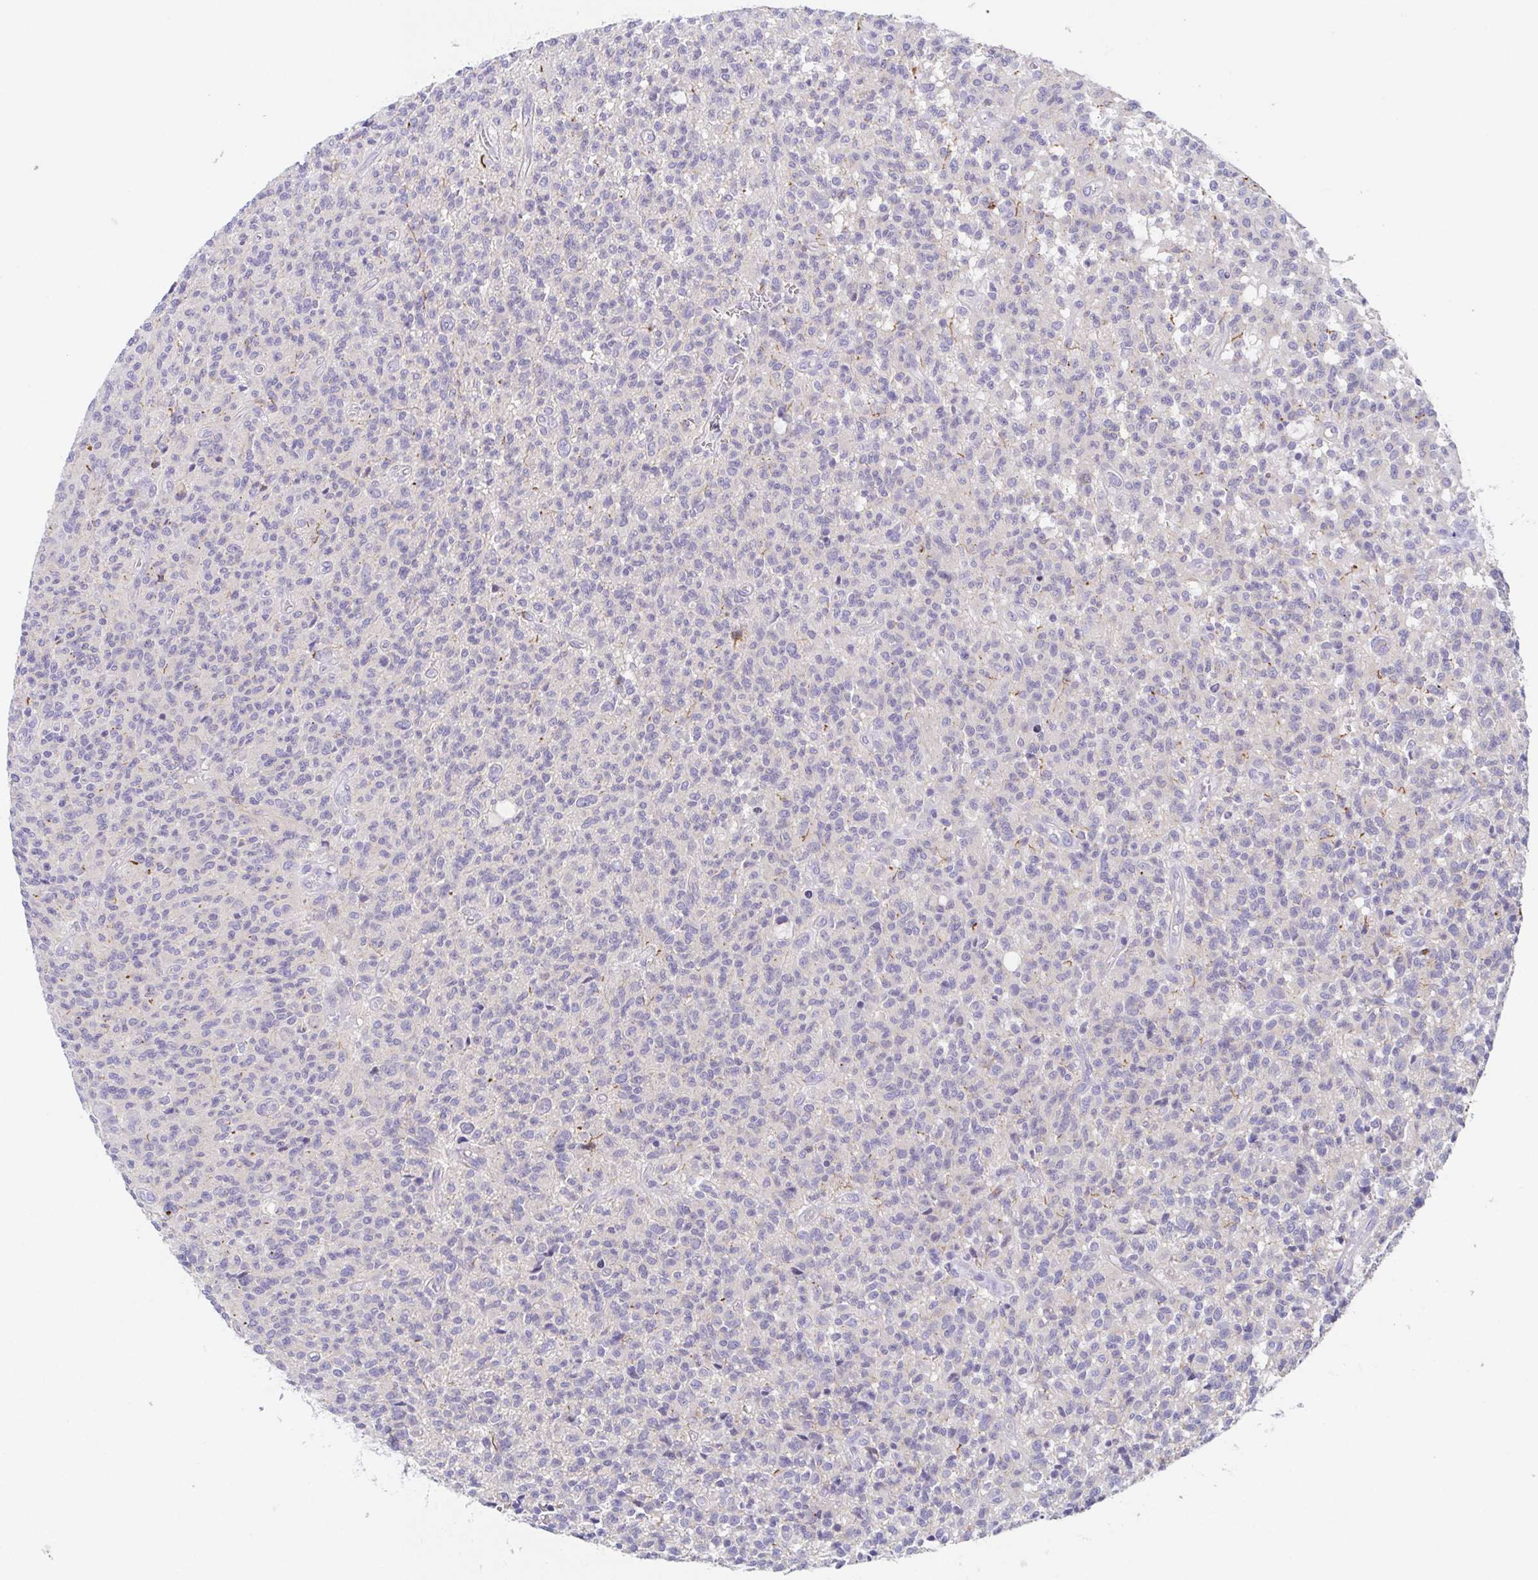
{"staining": {"intensity": "negative", "quantity": "none", "location": "none"}, "tissue": "glioma", "cell_type": "Tumor cells", "image_type": "cancer", "snomed": [{"axis": "morphology", "description": "Glioma, malignant, Low grade"}, {"axis": "topography", "description": "Brain"}], "caption": "The histopathology image demonstrates no staining of tumor cells in glioma.", "gene": "HTR2A", "patient": {"sex": "male", "age": 64}}